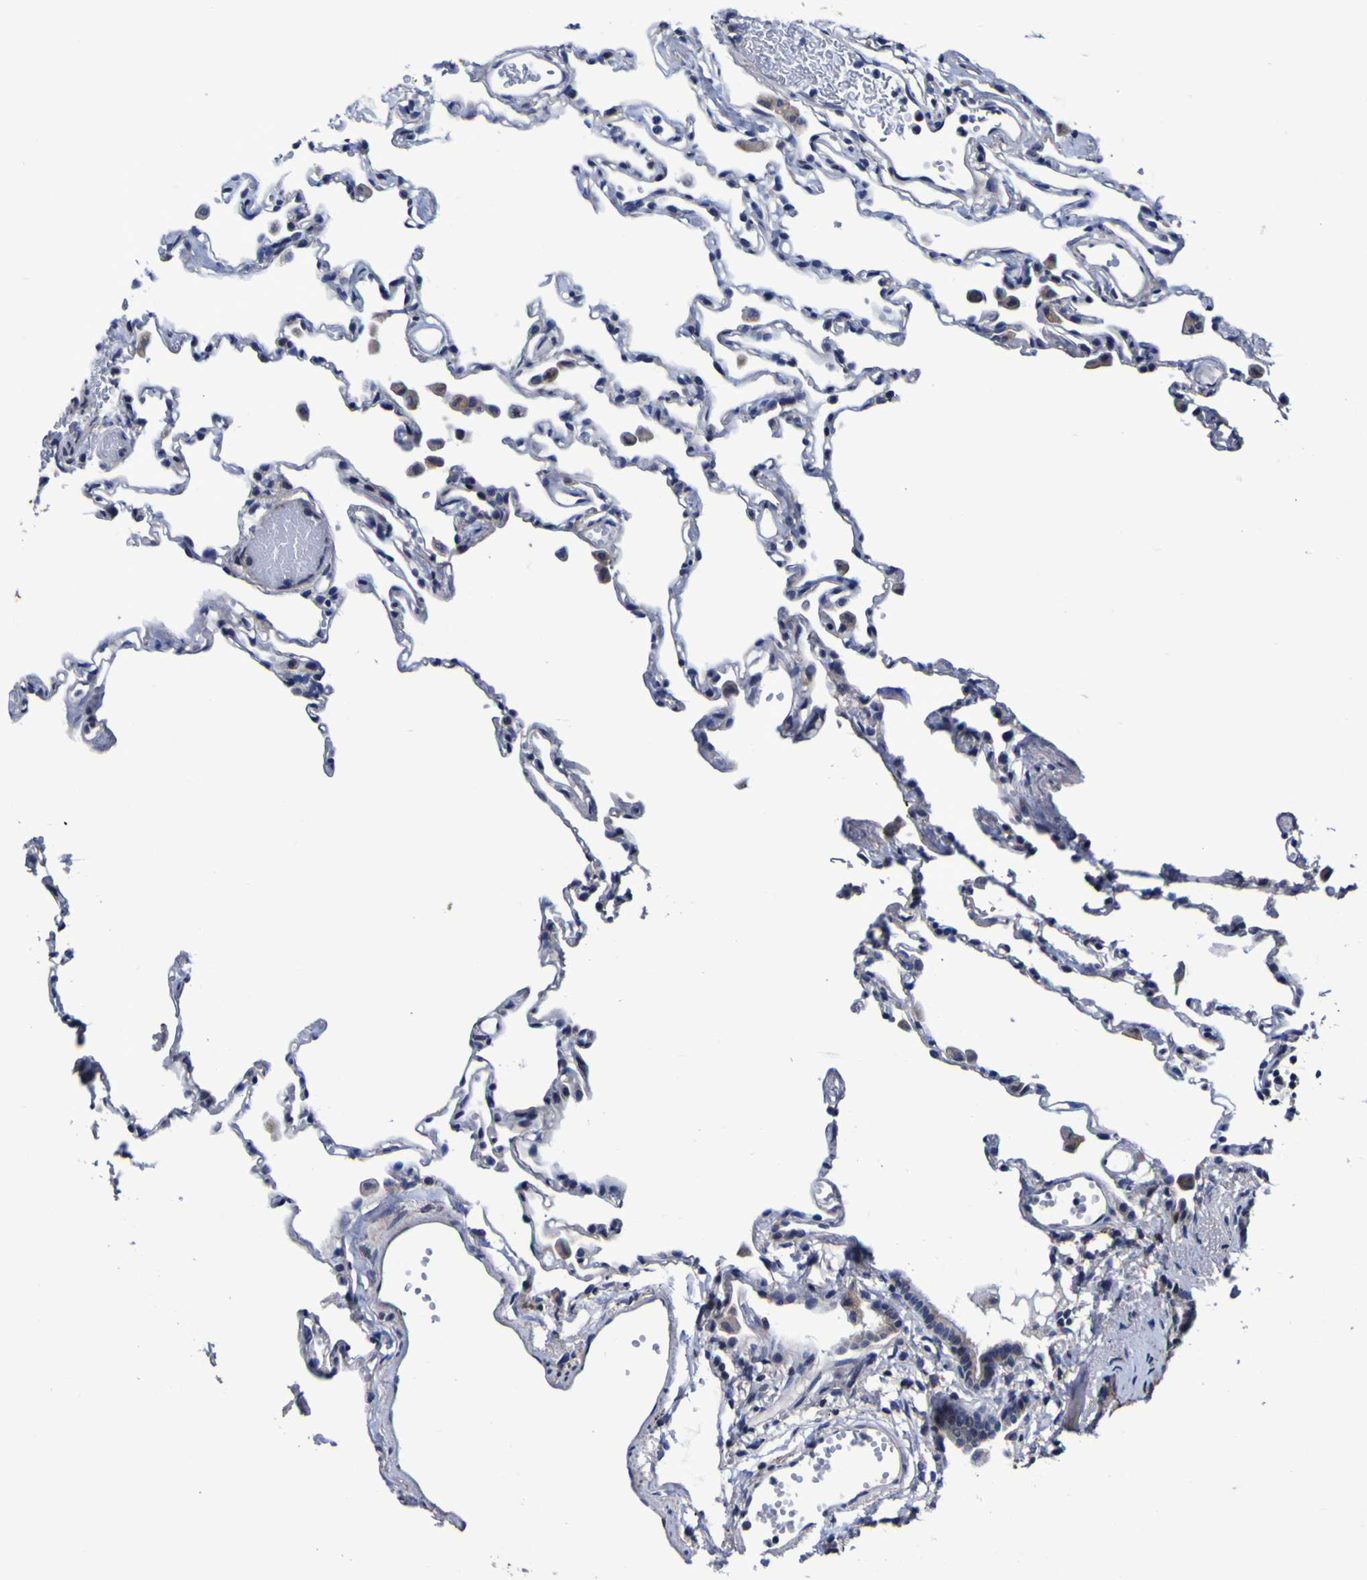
{"staining": {"intensity": "negative", "quantity": "none", "location": "none"}, "tissue": "lung", "cell_type": "Alveolar cells", "image_type": "normal", "snomed": [{"axis": "morphology", "description": "Normal tissue, NOS"}, {"axis": "topography", "description": "Lung"}], "caption": "The histopathology image demonstrates no staining of alveolar cells in unremarkable lung.", "gene": "P3H1", "patient": {"sex": "female", "age": 49}}